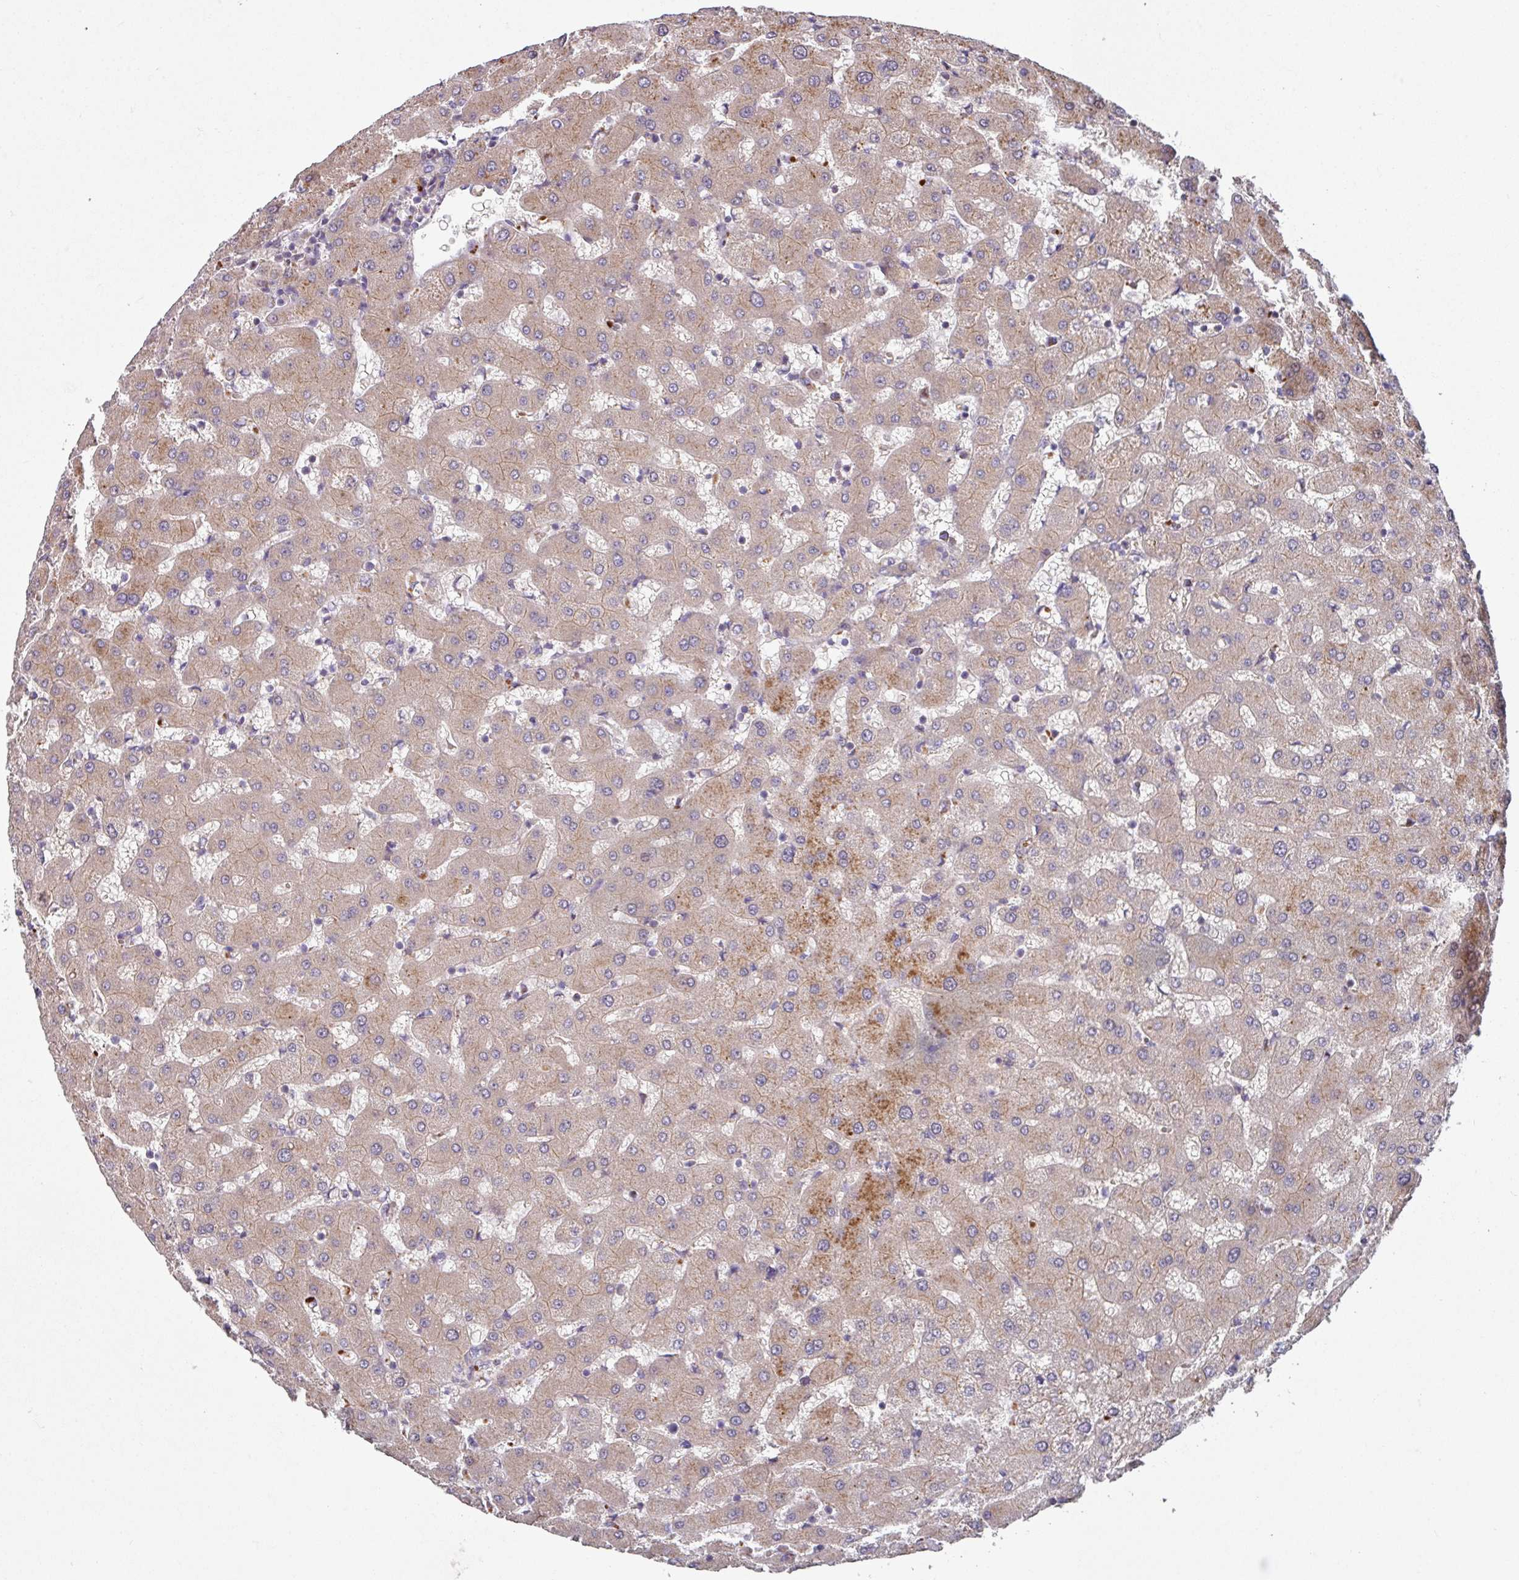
{"staining": {"intensity": "negative", "quantity": "none", "location": "none"}, "tissue": "liver", "cell_type": "Cholangiocytes", "image_type": "normal", "snomed": [{"axis": "morphology", "description": "Normal tissue, NOS"}, {"axis": "topography", "description": "Liver"}], "caption": "A high-resolution micrograph shows immunohistochemistry staining of normal liver, which exhibits no significant staining in cholangiocytes.", "gene": "C2orf16", "patient": {"sex": "female", "age": 63}}